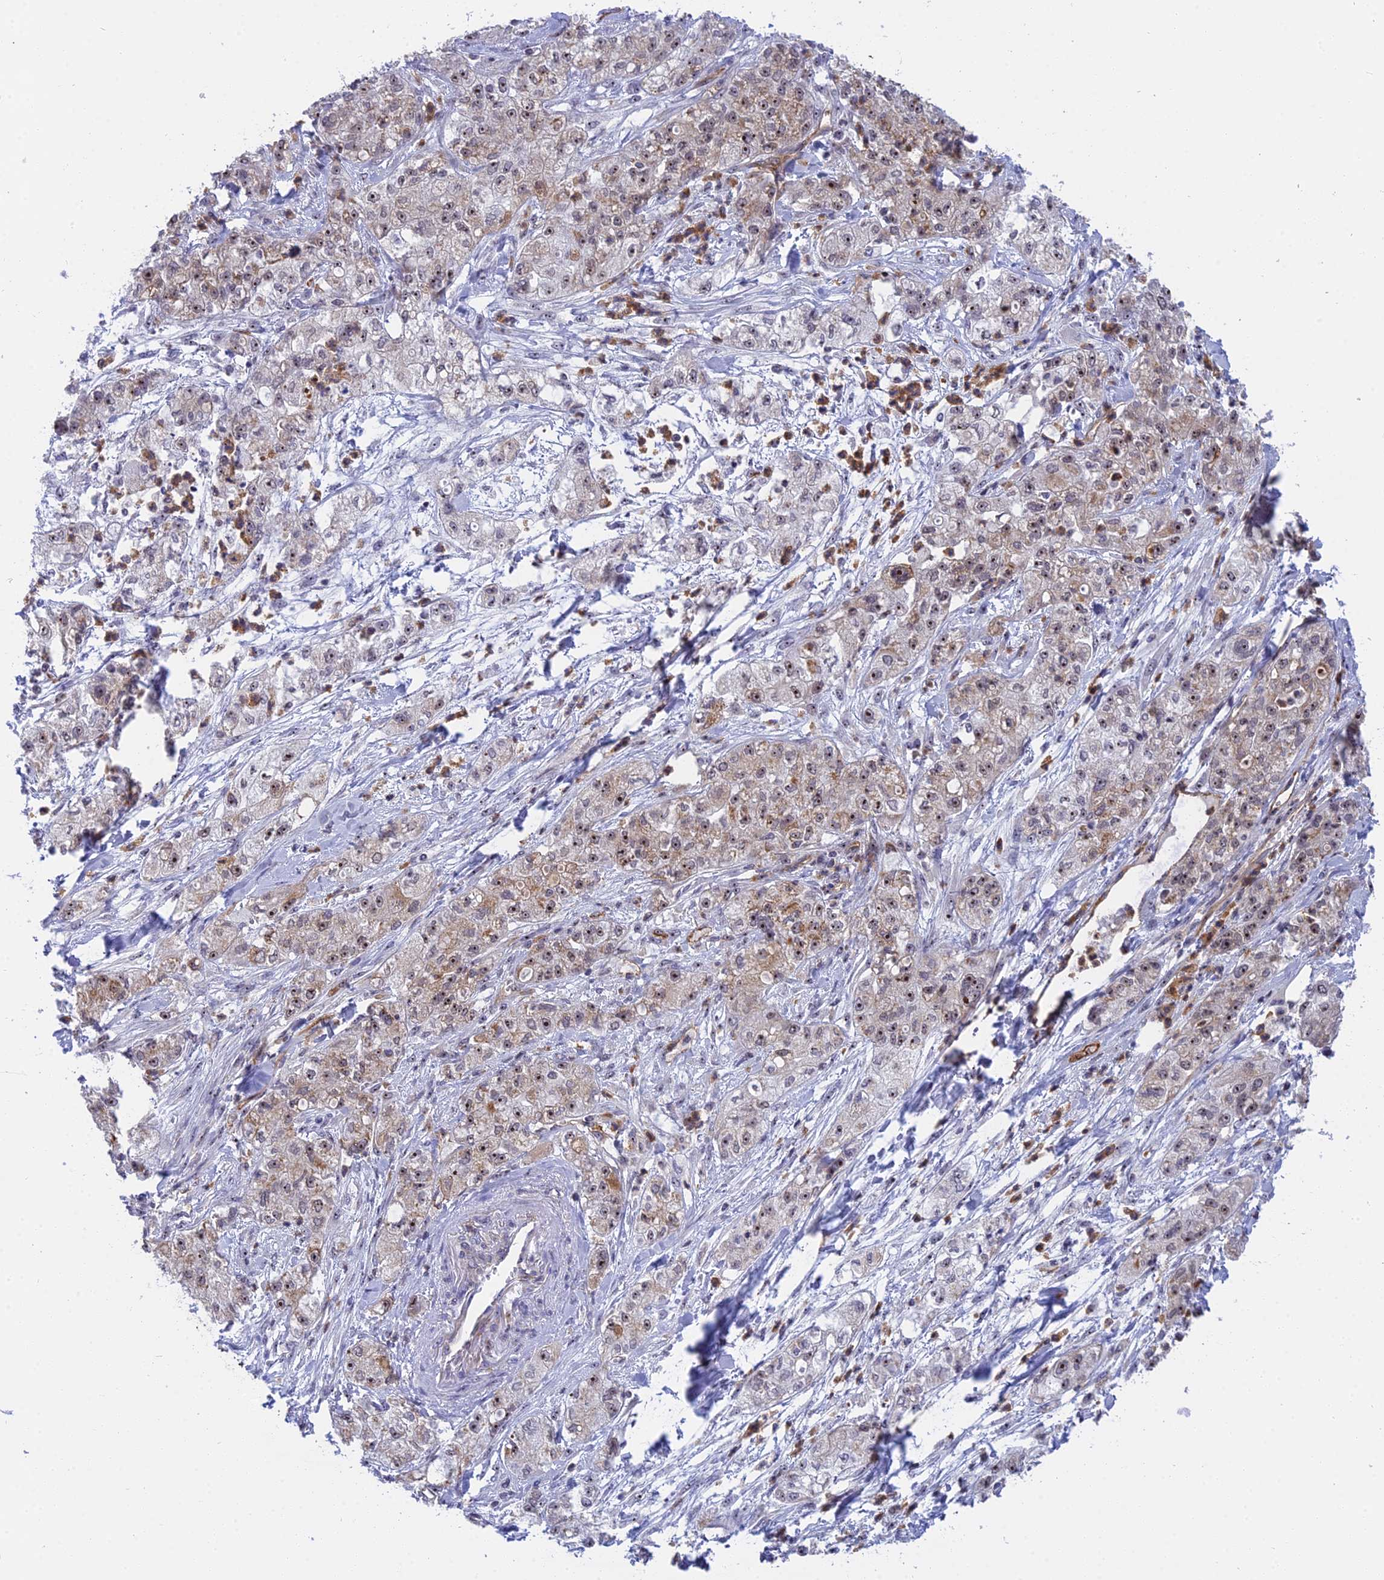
{"staining": {"intensity": "moderate", "quantity": ">75%", "location": "cytoplasmic/membranous,nuclear"}, "tissue": "pancreatic cancer", "cell_type": "Tumor cells", "image_type": "cancer", "snomed": [{"axis": "morphology", "description": "Adenocarcinoma, NOS"}, {"axis": "topography", "description": "Pancreas"}], "caption": "Human pancreatic cancer (adenocarcinoma) stained with a protein marker exhibits moderate staining in tumor cells.", "gene": "MPND", "patient": {"sex": "female", "age": 78}}